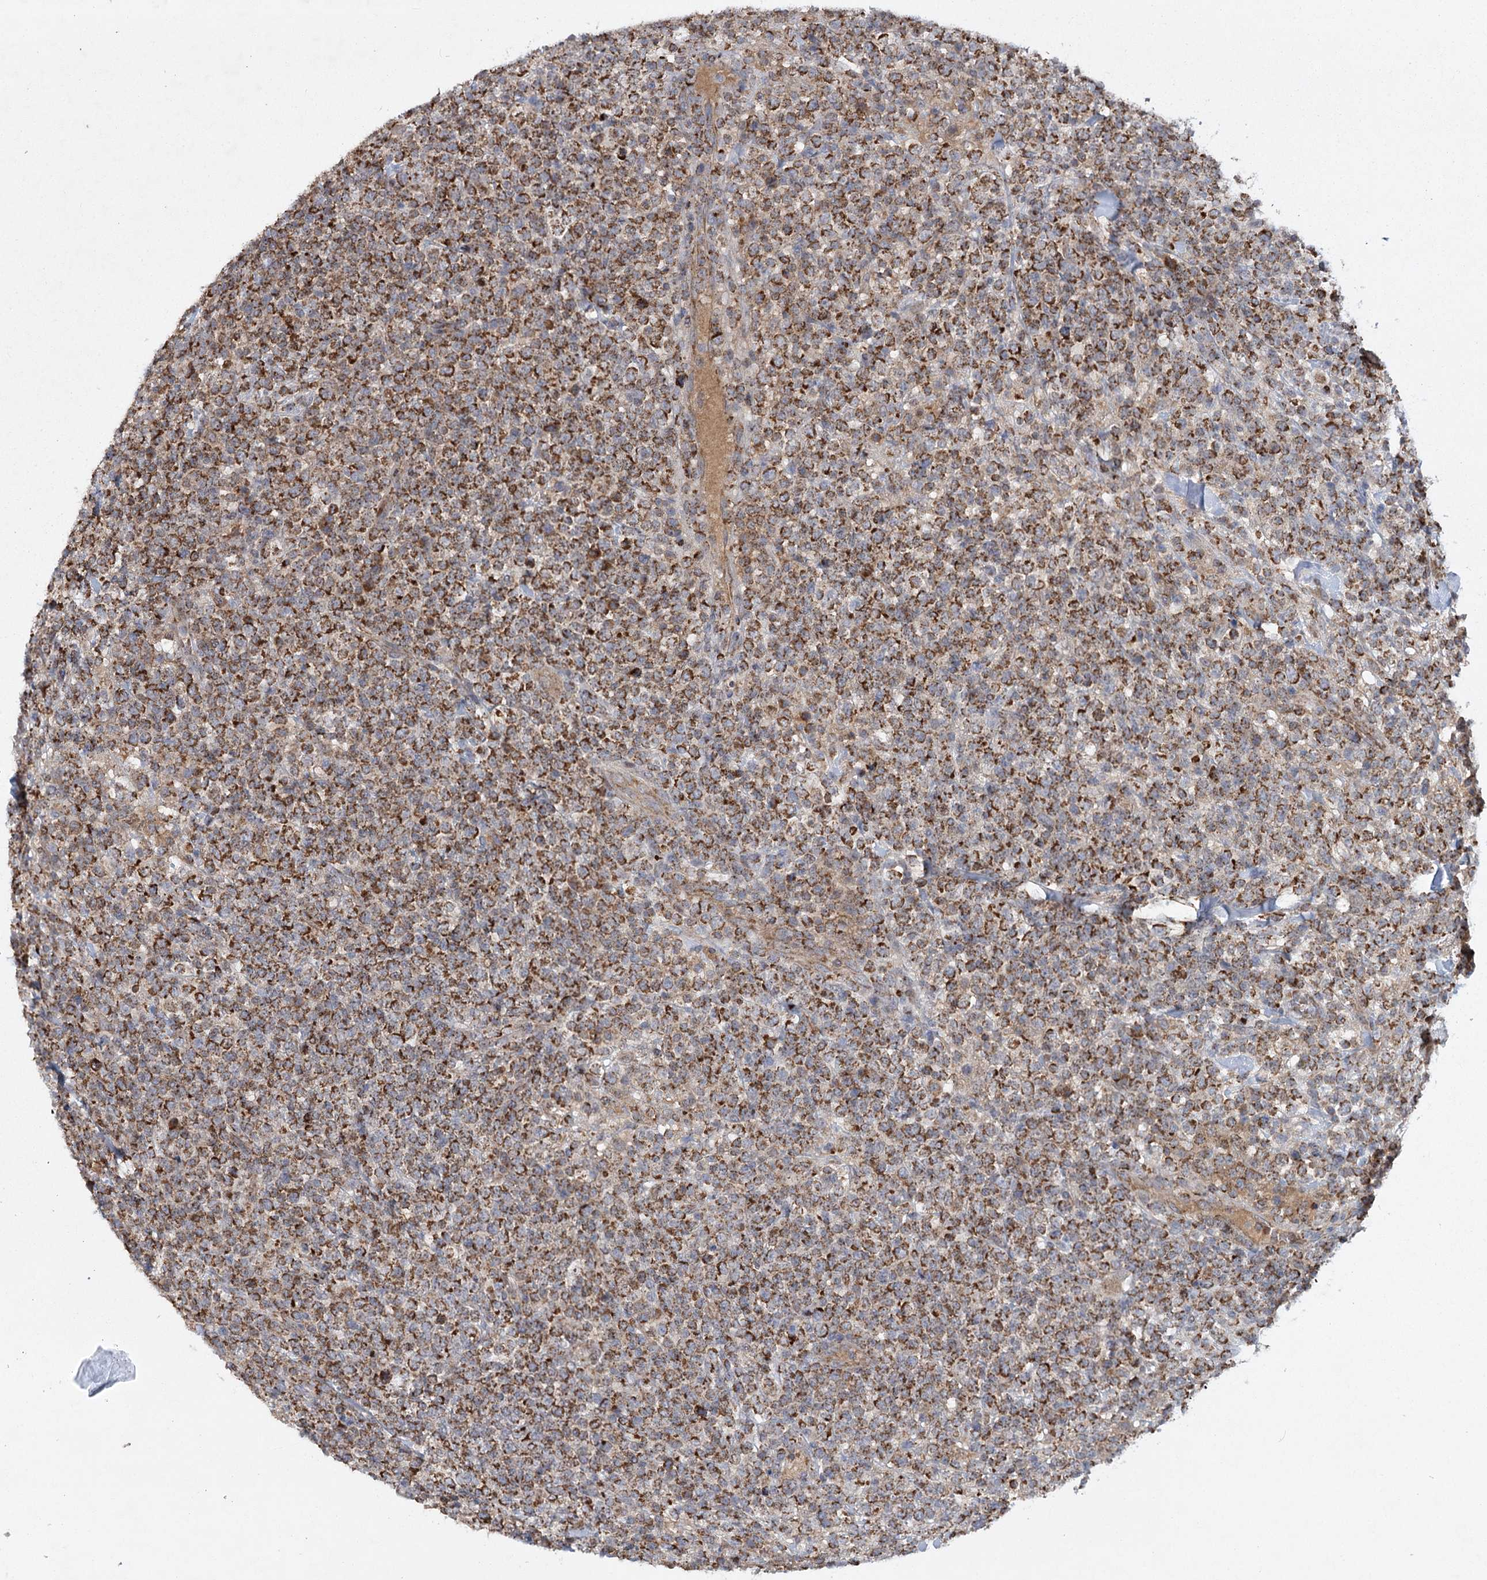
{"staining": {"intensity": "strong", "quantity": ">75%", "location": "cytoplasmic/membranous"}, "tissue": "lymphoma", "cell_type": "Tumor cells", "image_type": "cancer", "snomed": [{"axis": "morphology", "description": "Malignant lymphoma, non-Hodgkin's type, High grade"}, {"axis": "topography", "description": "Colon"}], "caption": "The immunohistochemical stain highlights strong cytoplasmic/membranous positivity in tumor cells of lymphoma tissue. (Stains: DAB (3,3'-diaminobenzidine) in brown, nuclei in blue, Microscopy: brightfield microscopy at high magnification).", "gene": "MRPL44", "patient": {"sex": "female", "age": 53}}